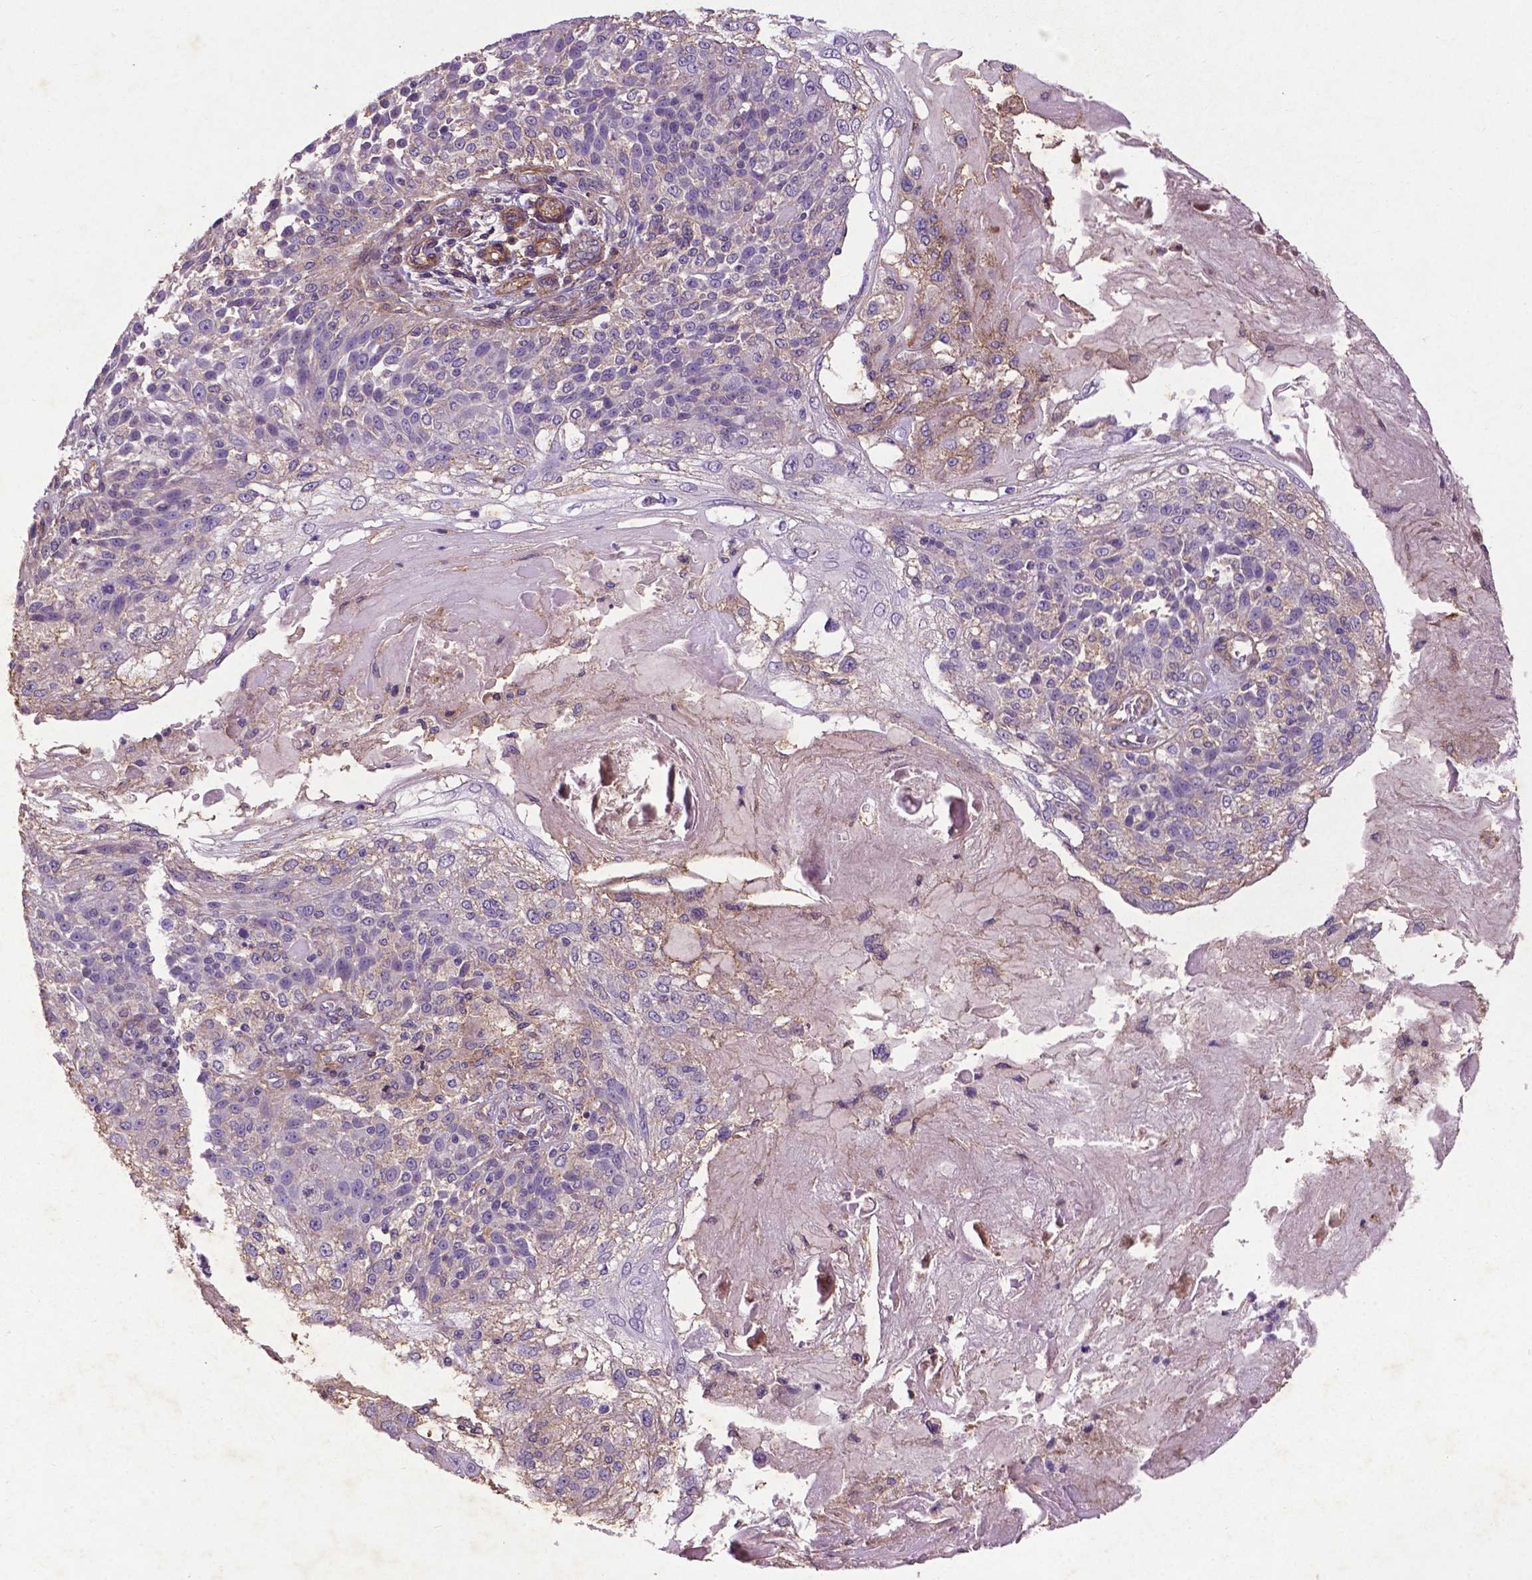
{"staining": {"intensity": "negative", "quantity": "none", "location": "none"}, "tissue": "skin cancer", "cell_type": "Tumor cells", "image_type": "cancer", "snomed": [{"axis": "morphology", "description": "Normal tissue, NOS"}, {"axis": "morphology", "description": "Squamous cell carcinoma, NOS"}, {"axis": "topography", "description": "Skin"}], "caption": "An IHC photomicrograph of squamous cell carcinoma (skin) is shown. There is no staining in tumor cells of squamous cell carcinoma (skin).", "gene": "RRAS", "patient": {"sex": "female", "age": 83}}